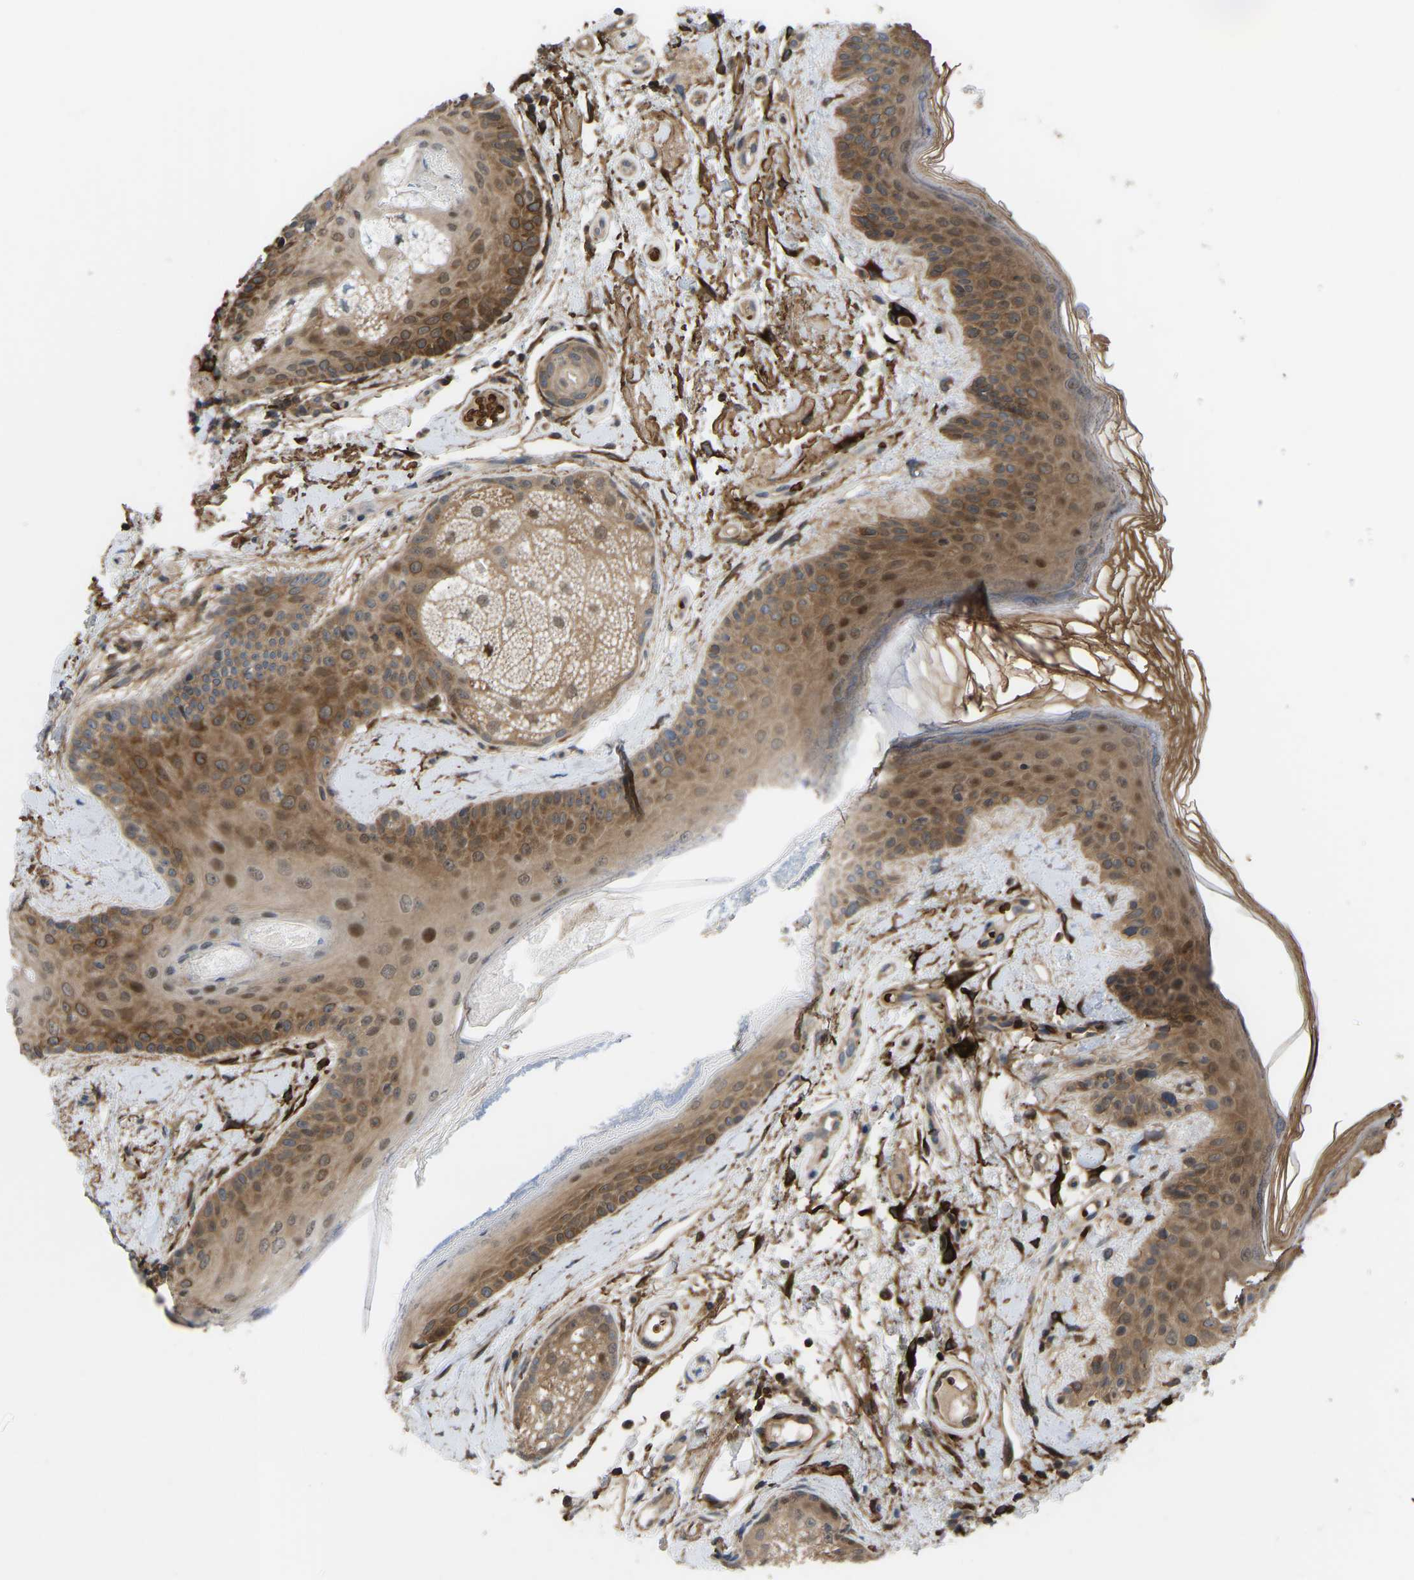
{"staining": {"intensity": "moderate", "quantity": "25%-75%", "location": "cytoplasmic/membranous,nuclear"}, "tissue": "oral mucosa", "cell_type": "Squamous epithelial cells", "image_type": "normal", "snomed": [{"axis": "morphology", "description": "Normal tissue, NOS"}, {"axis": "topography", "description": "Skin"}, {"axis": "topography", "description": "Oral tissue"}], "caption": "This histopathology image reveals benign oral mucosa stained with immunohistochemistry (IHC) to label a protein in brown. The cytoplasmic/membranous,nuclear of squamous epithelial cells show moderate positivity for the protein. Nuclei are counter-stained blue.", "gene": "CYP7B1", "patient": {"sex": "male", "age": 84}}